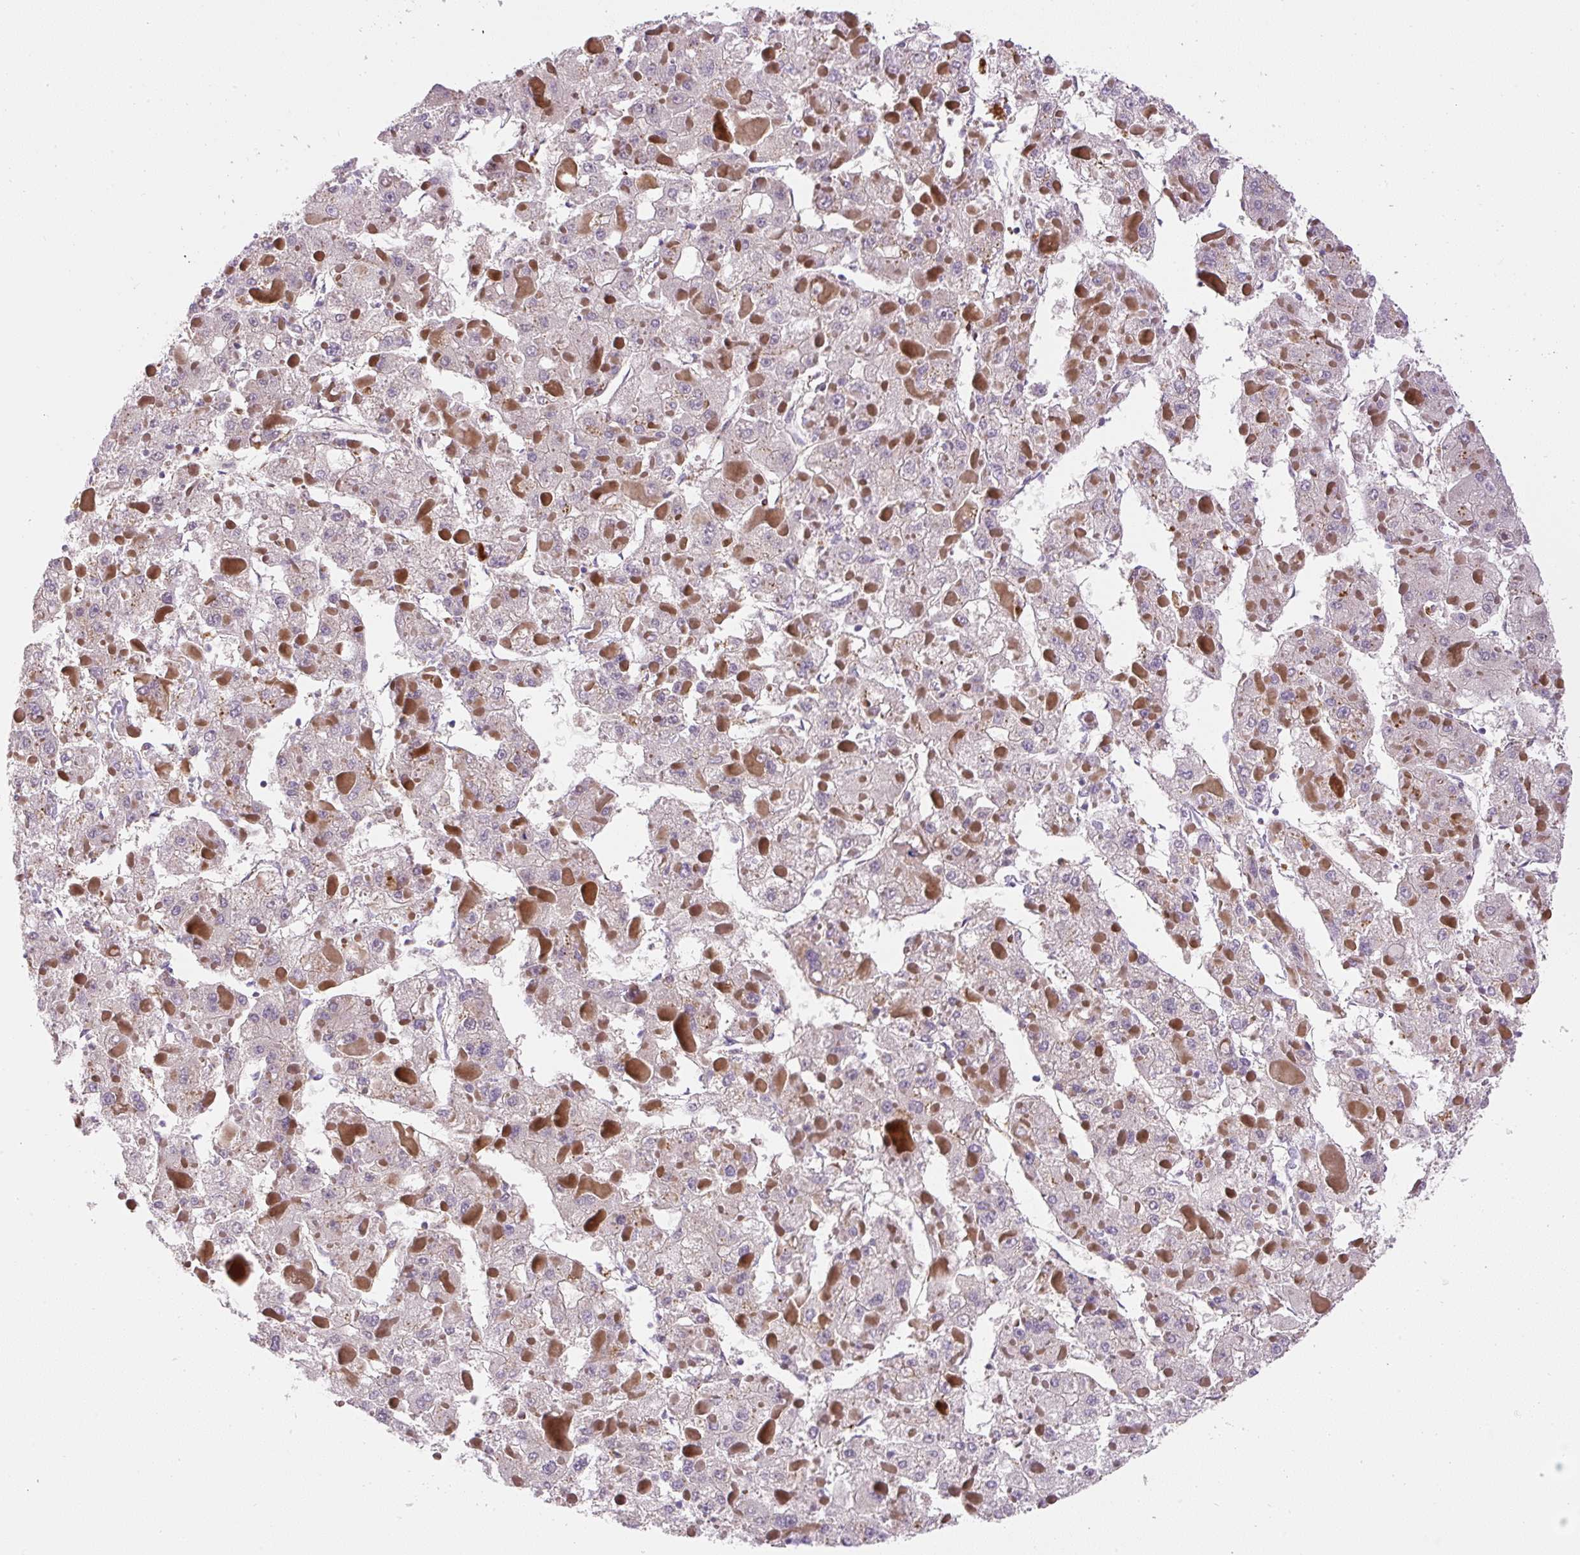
{"staining": {"intensity": "negative", "quantity": "none", "location": "none"}, "tissue": "liver cancer", "cell_type": "Tumor cells", "image_type": "cancer", "snomed": [{"axis": "morphology", "description": "Carcinoma, Hepatocellular, NOS"}, {"axis": "topography", "description": "Liver"}], "caption": "High power microscopy photomicrograph of an immunohistochemistry (IHC) micrograph of liver hepatocellular carcinoma, revealing no significant expression in tumor cells.", "gene": "RNF170", "patient": {"sex": "female", "age": 73}}